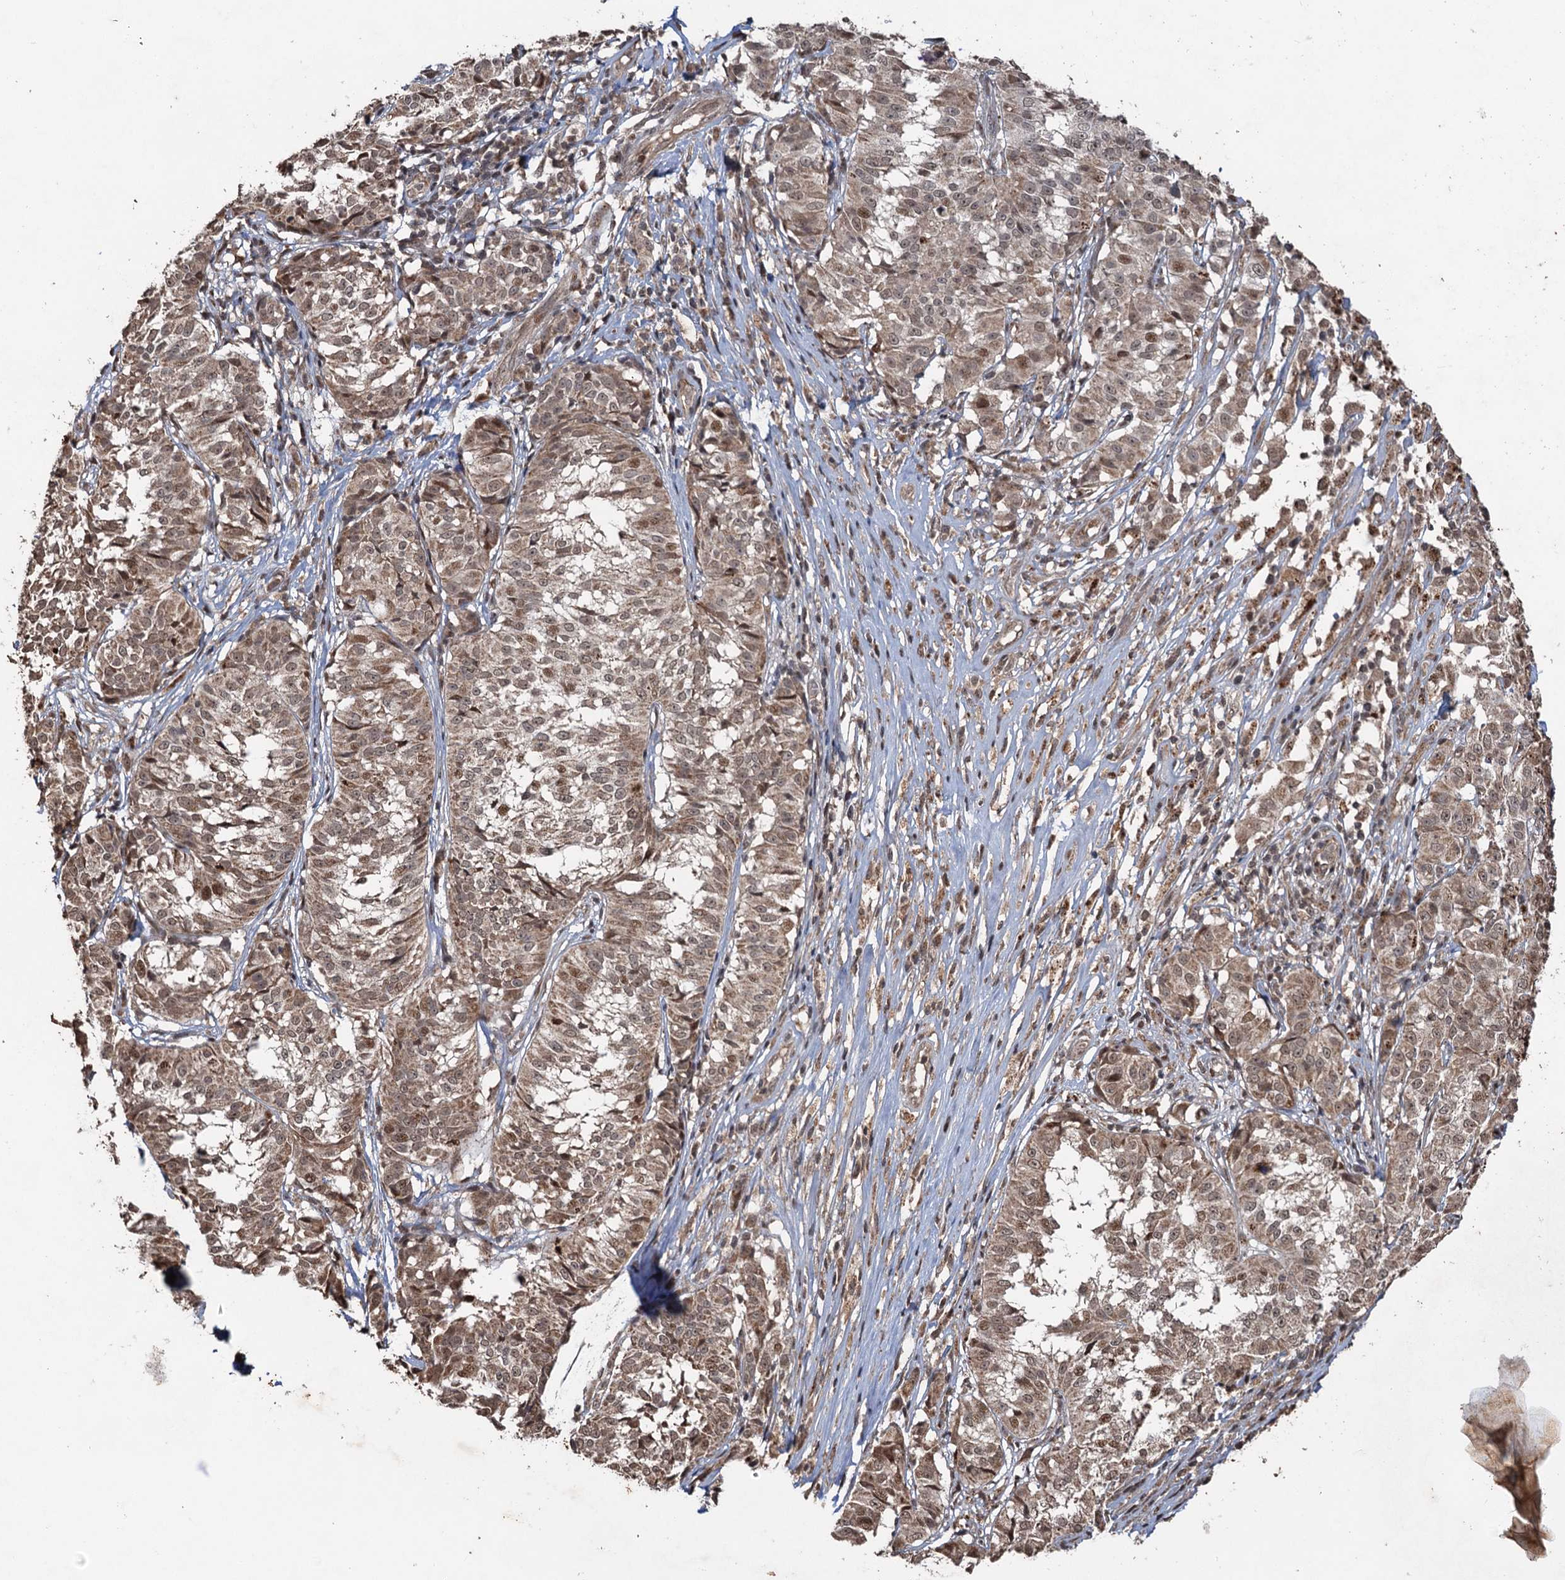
{"staining": {"intensity": "moderate", "quantity": ">75%", "location": "cytoplasmic/membranous,nuclear"}, "tissue": "melanoma", "cell_type": "Tumor cells", "image_type": "cancer", "snomed": [{"axis": "morphology", "description": "Malignant melanoma, NOS"}, {"axis": "topography", "description": "Skin"}], "caption": "Immunohistochemistry (IHC) (DAB (3,3'-diaminobenzidine)) staining of melanoma exhibits moderate cytoplasmic/membranous and nuclear protein staining in about >75% of tumor cells.", "gene": "REP15", "patient": {"sex": "female", "age": 72}}